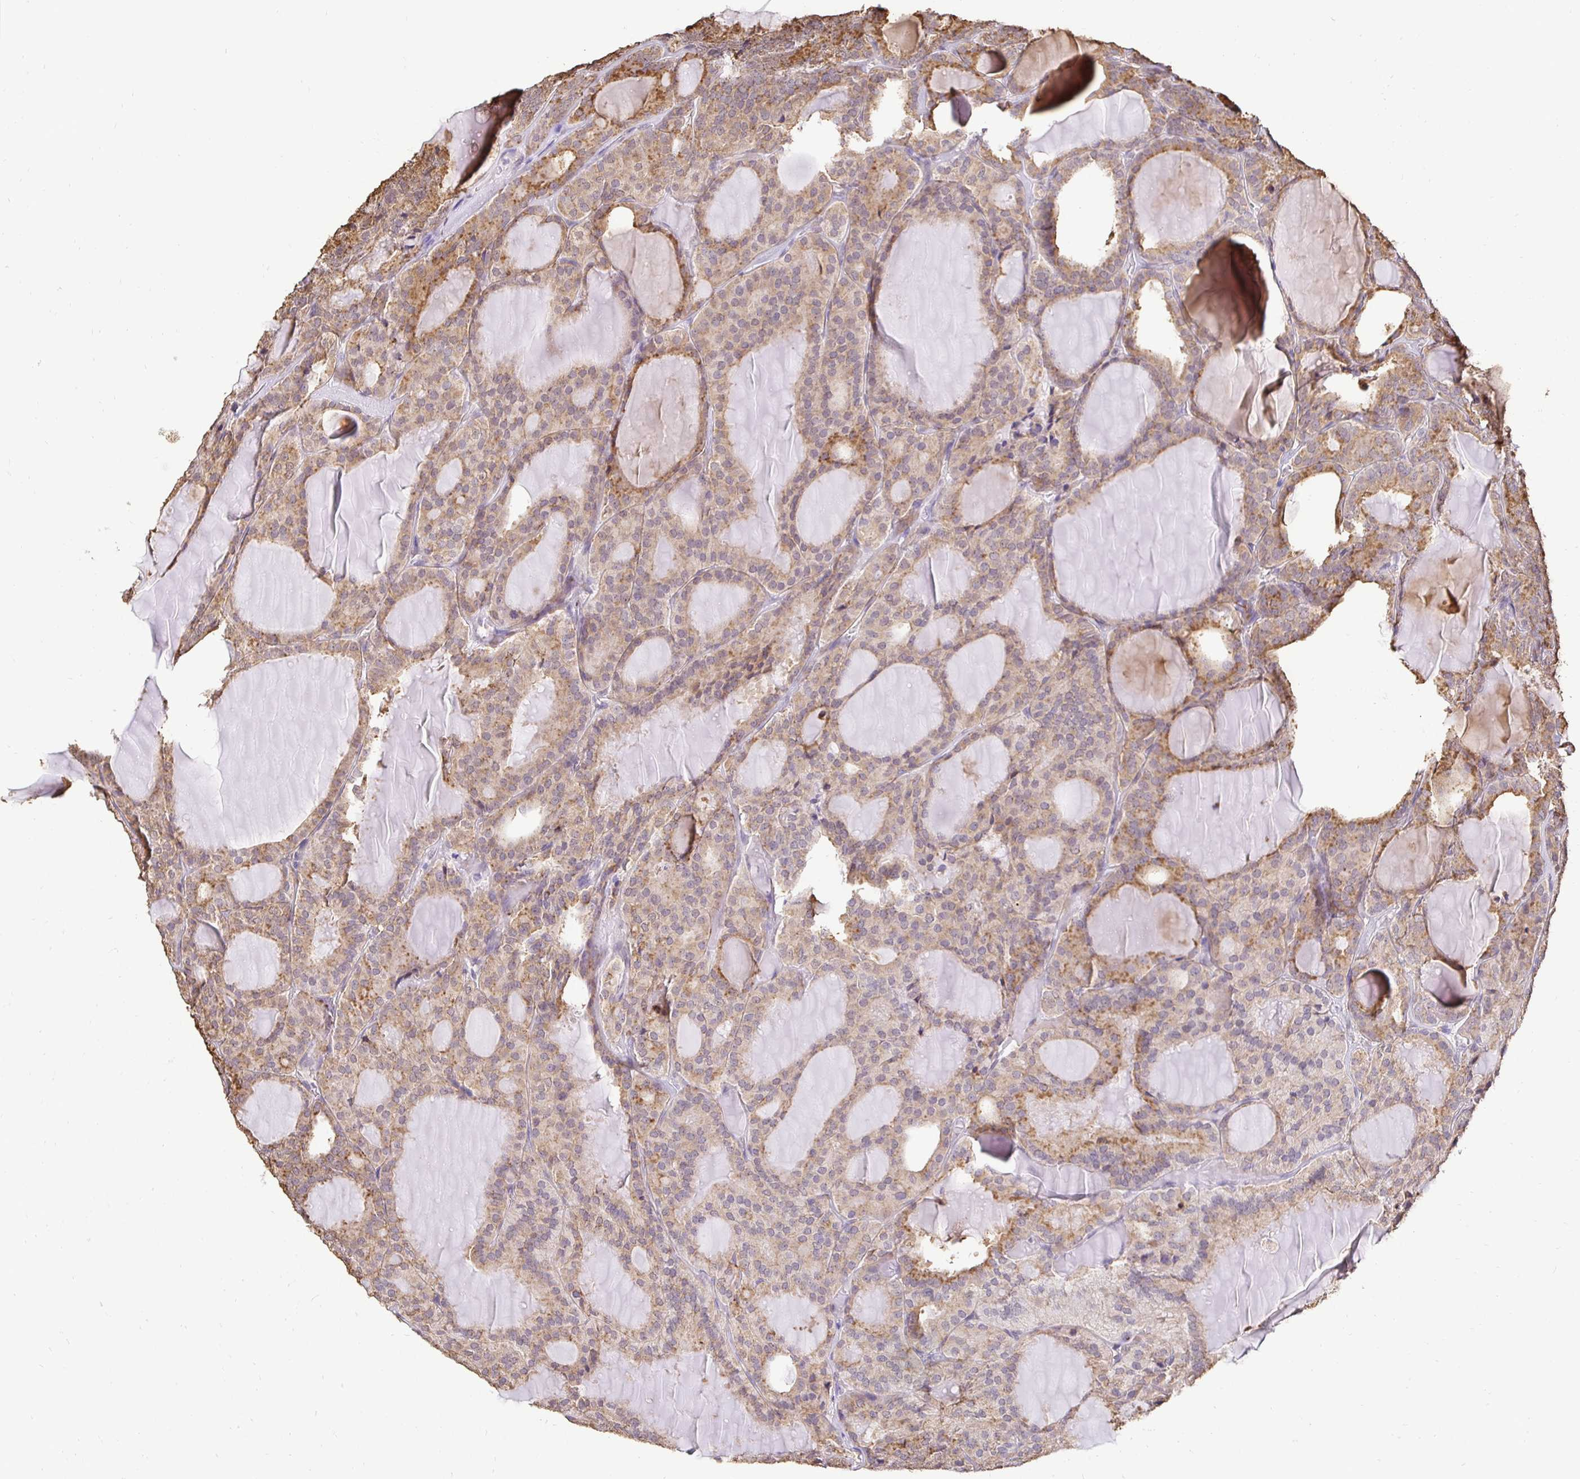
{"staining": {"intensity": "moderate", "quantity": "<25%", "location": "cytoplasmic/membranous"}, "tissue": "thyroid cancer", "cell_type": "Tumor cells", "image_type": "cancer", "snomed": [{"axis": "morphology", "description": "Follicular adenoma carcinoma, NOS"}, {"axis": "topography", "description": "Thyroid gland"}], "caption": "This histopathology image reveals immunohistochemistry (IHC) staining of follicular adenoma carcinoma (thyroid), with low moderate cytoplasmic/membranous staining in approximately <25% of tumor cells.", "gene": "RHEBL1", "patient": {"sex": "male", "age": 74}}